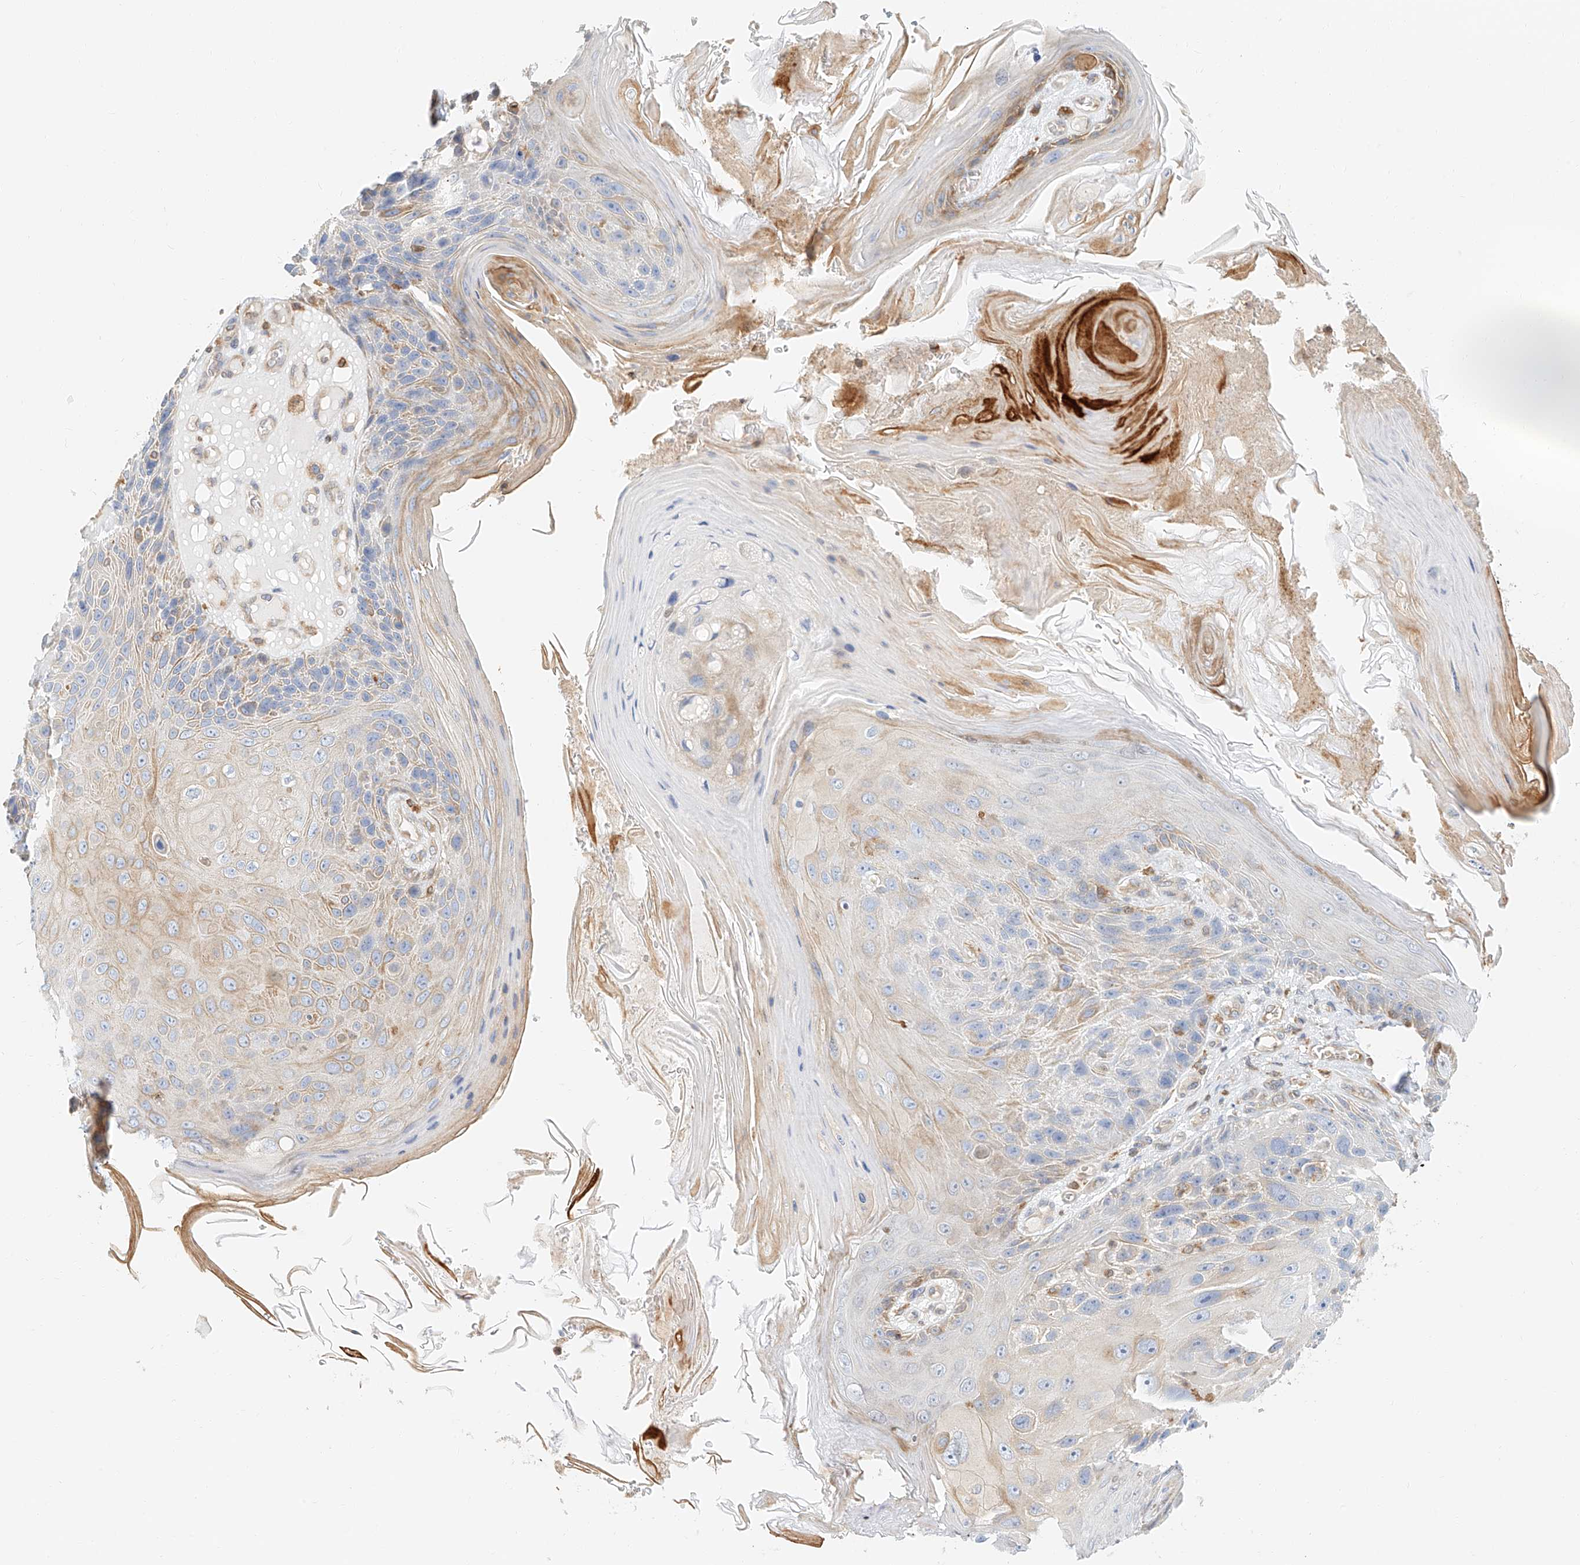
{"staining": {"intensity": "negative", "quantity": "none", "location": "none"}, "tissue": "skin cancer", "cell_type": "Tumor cells", "image_type": "cancer", "snomed": [{"axis": "morphology", "description": "Squamous cell carcinoma, NOS"}, {"axis": "topography", "description": "Skin"}], "caption": "This is a micrograph of immunohistochemistry staining of skin cancer, which shows no expression in tumor cells. Brightfield microscopy of IHC stained with DAB (3,3'-diaminobenzidine) (brown) and hematoxylin (blue), captured at high magnification.", "gene": "DHRS7", "patient": {"sex": "female", "age": 88}}